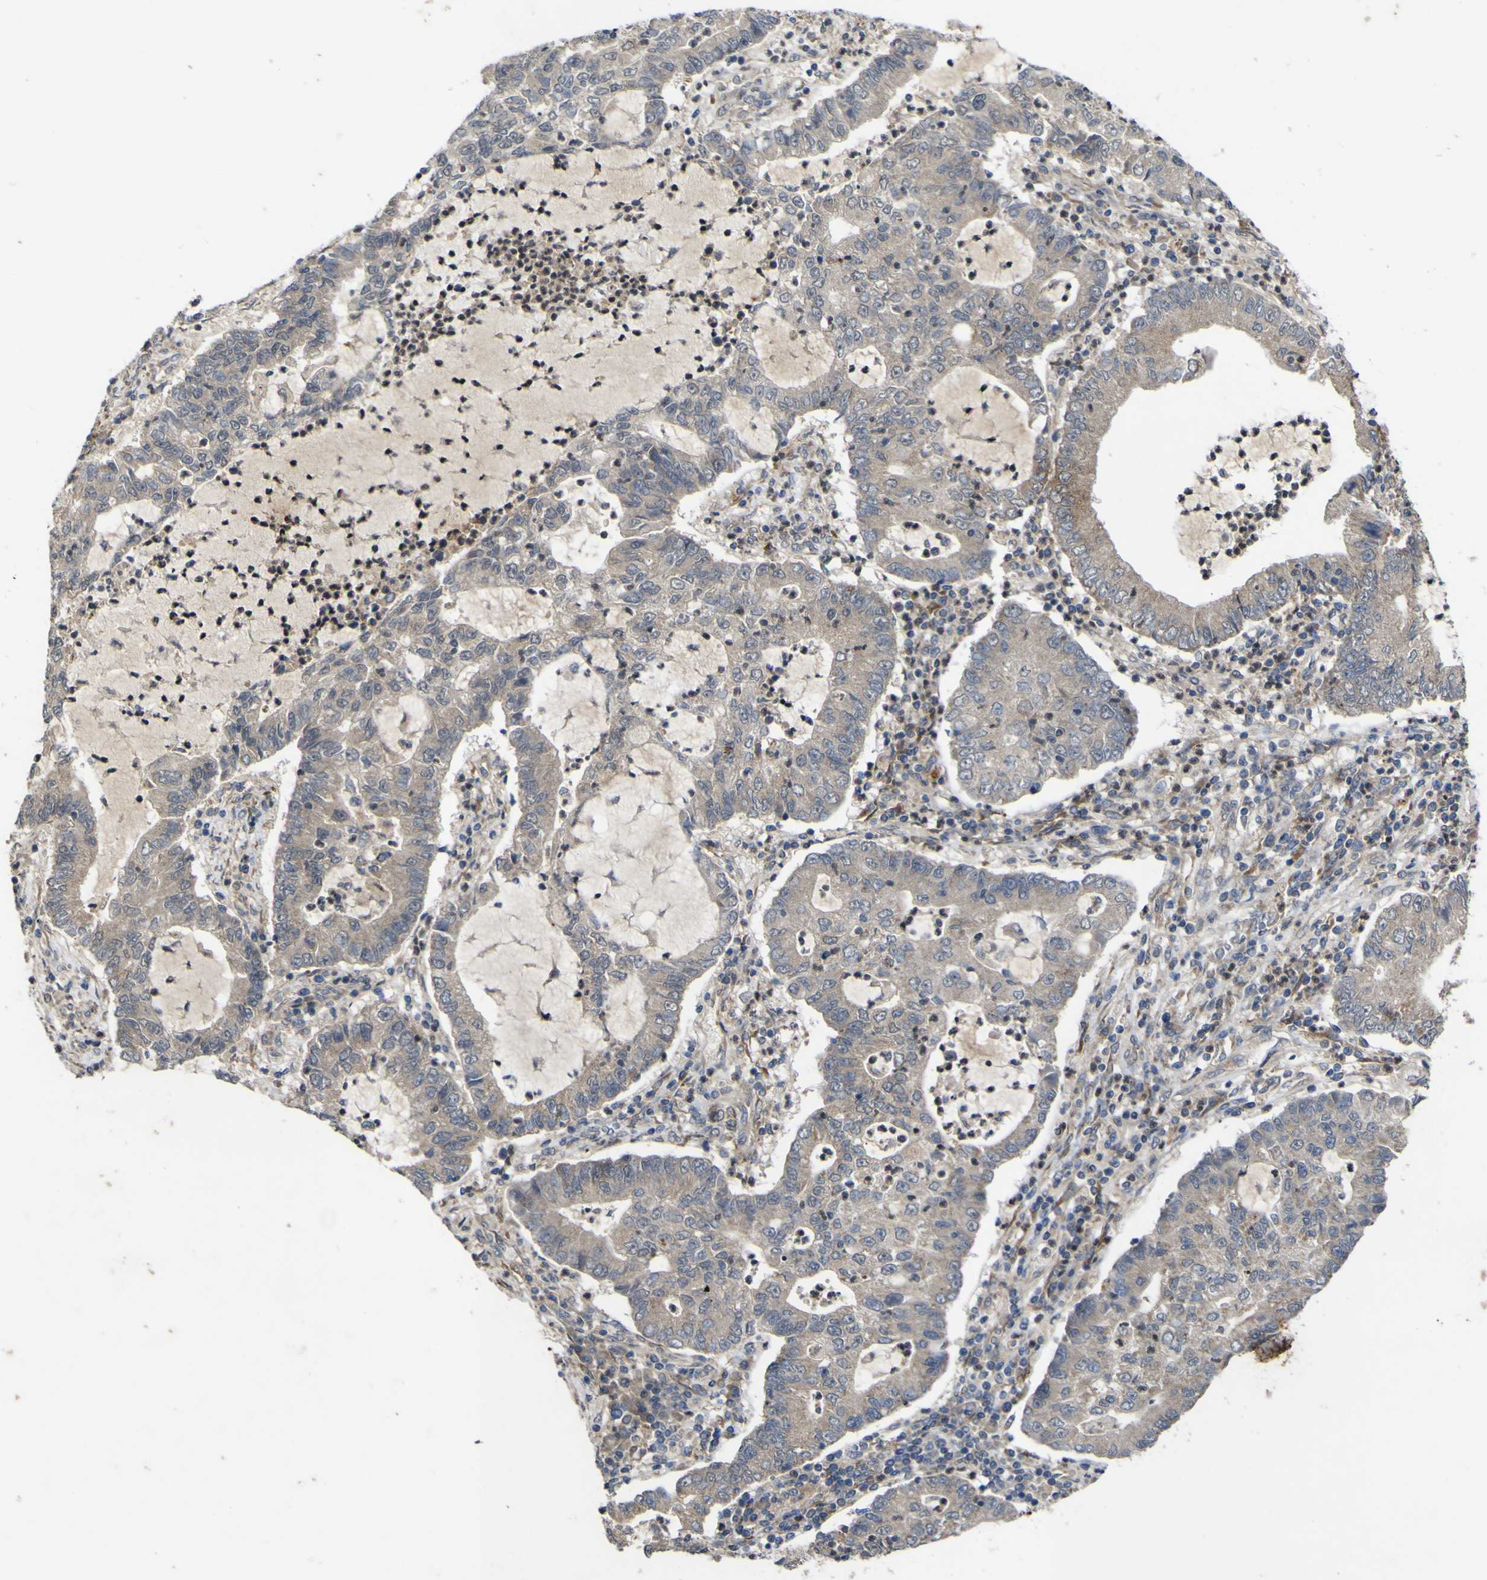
{"staining": {"intensity": "weak", "quantity": ">75%", "location": "cytoplasmic/membranous"}, "tissue": "lung cancer", "cell_type": "Tumor cells", "image_type": "cancer", "snomed": [{"axis": "morphology", "description": "Adenocarcinoma, NOS"}, {"axis": "topography", "description": "Lung"}], "caption": "Adenocarcinoma (lung) stained for a protein (brown) demonstrates weak cytoplasmic/membranous positive positivity in approximately >75% of tumor cells.", "gene": "IRAK2", "patient": {"sex": "female", "age": 51}}